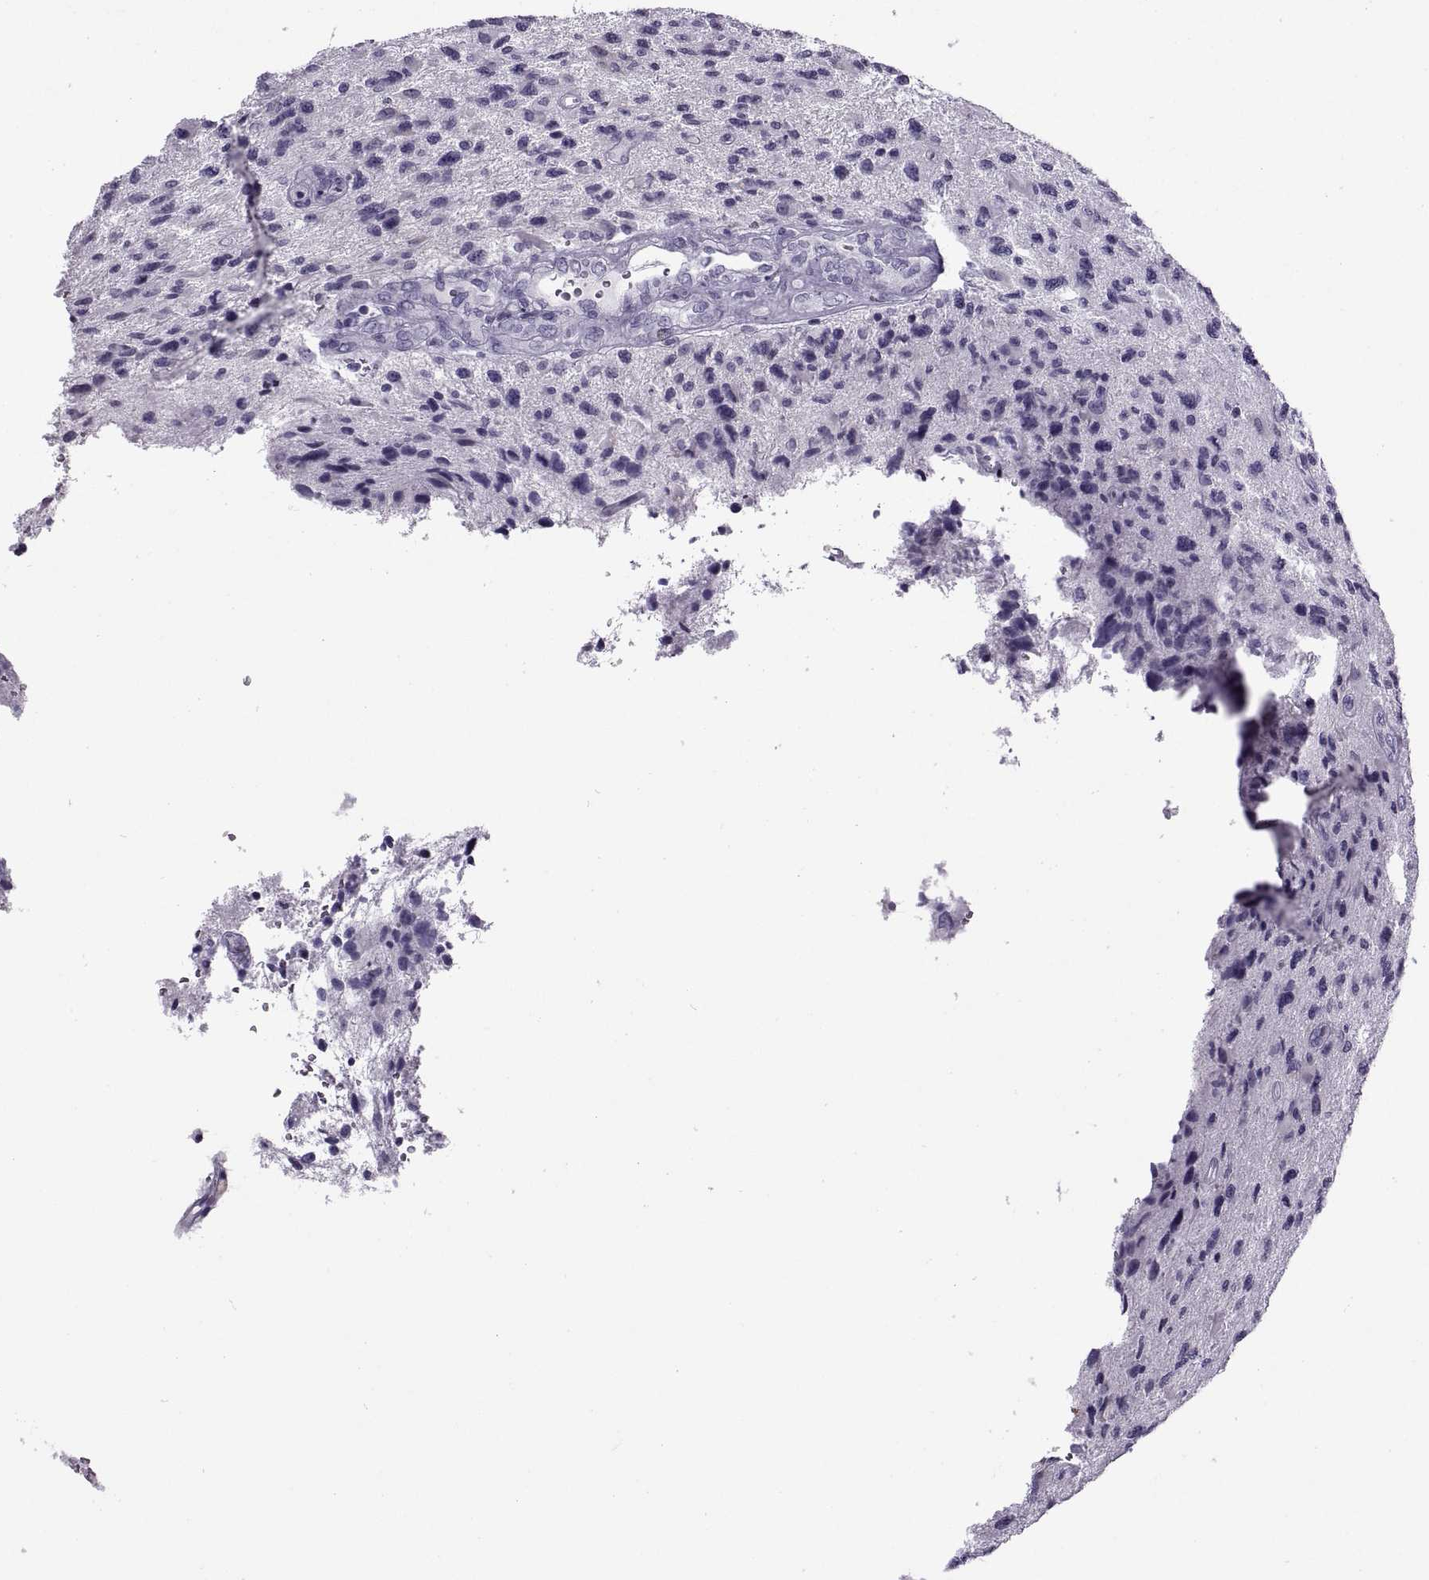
{"staining": {"intensity": "negative", "quantity": "none", "location": "none"}, "tissue": "glioma", "cell_type": "Tumor cells", "image_type": "cancer", "snomed": [{"axis": "morphology", "description": "Glioma, malignant, NOS"}, {"axis": "morphology", "description": "Glioma, malignant, High grade"}, {"axis": "topography", "description": "Brain"}], "caption": "Immunohistochemistry (IHC) micrograph of neoplastic tissue: glioma stained with DAB displays no significant protein staining in tumor cells. (DAB (3,3'-diaminobenzidine) IHC visualized using brightfield microscopy, high magnification).", "gene": "RLBP1", "patient": {"sex": "female", "age": 71}}